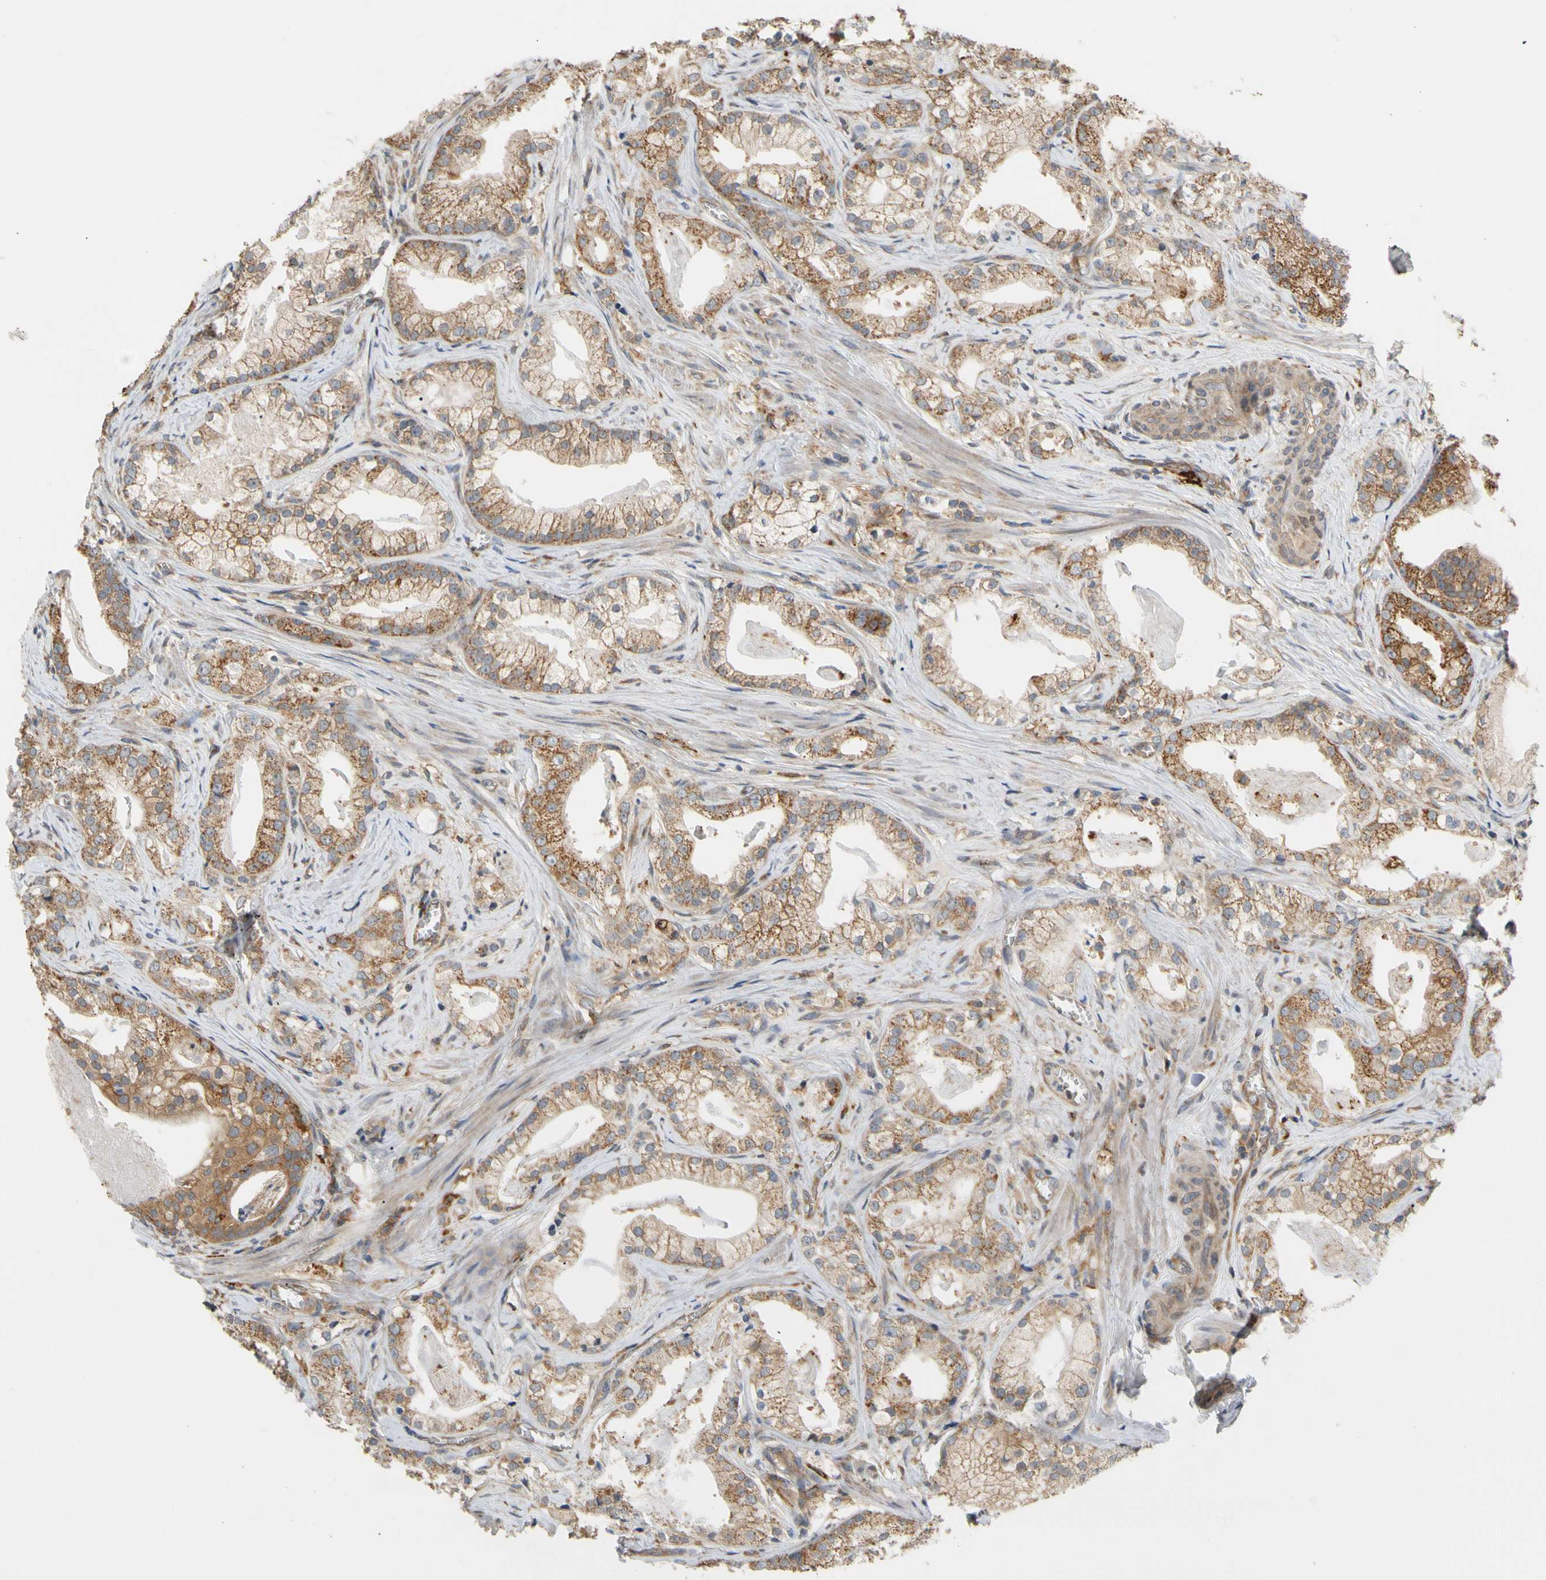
{"staining": {"intensity": "moderate", "quantity": ">75%", "location": "cytoplasmic/membranous"}, "tissue": "prostate cancer", "cell_type": "Tumor cells", "image_type": "cancer", "snomed": [{"axis": "morphology", "description": "Adenocarcinoma, Low grade"}, {"axis": "topography", "description": "Prostate"}], "caption": "Prostate low-grade adenocarcinoma stained with immunohistochemistry (IHC) displays moderate cytoplasmic/membranous positivity in about >75% of tumor cells.", "gene": "ANKHD1", "patient": {"sex": "male", "age": 59}}